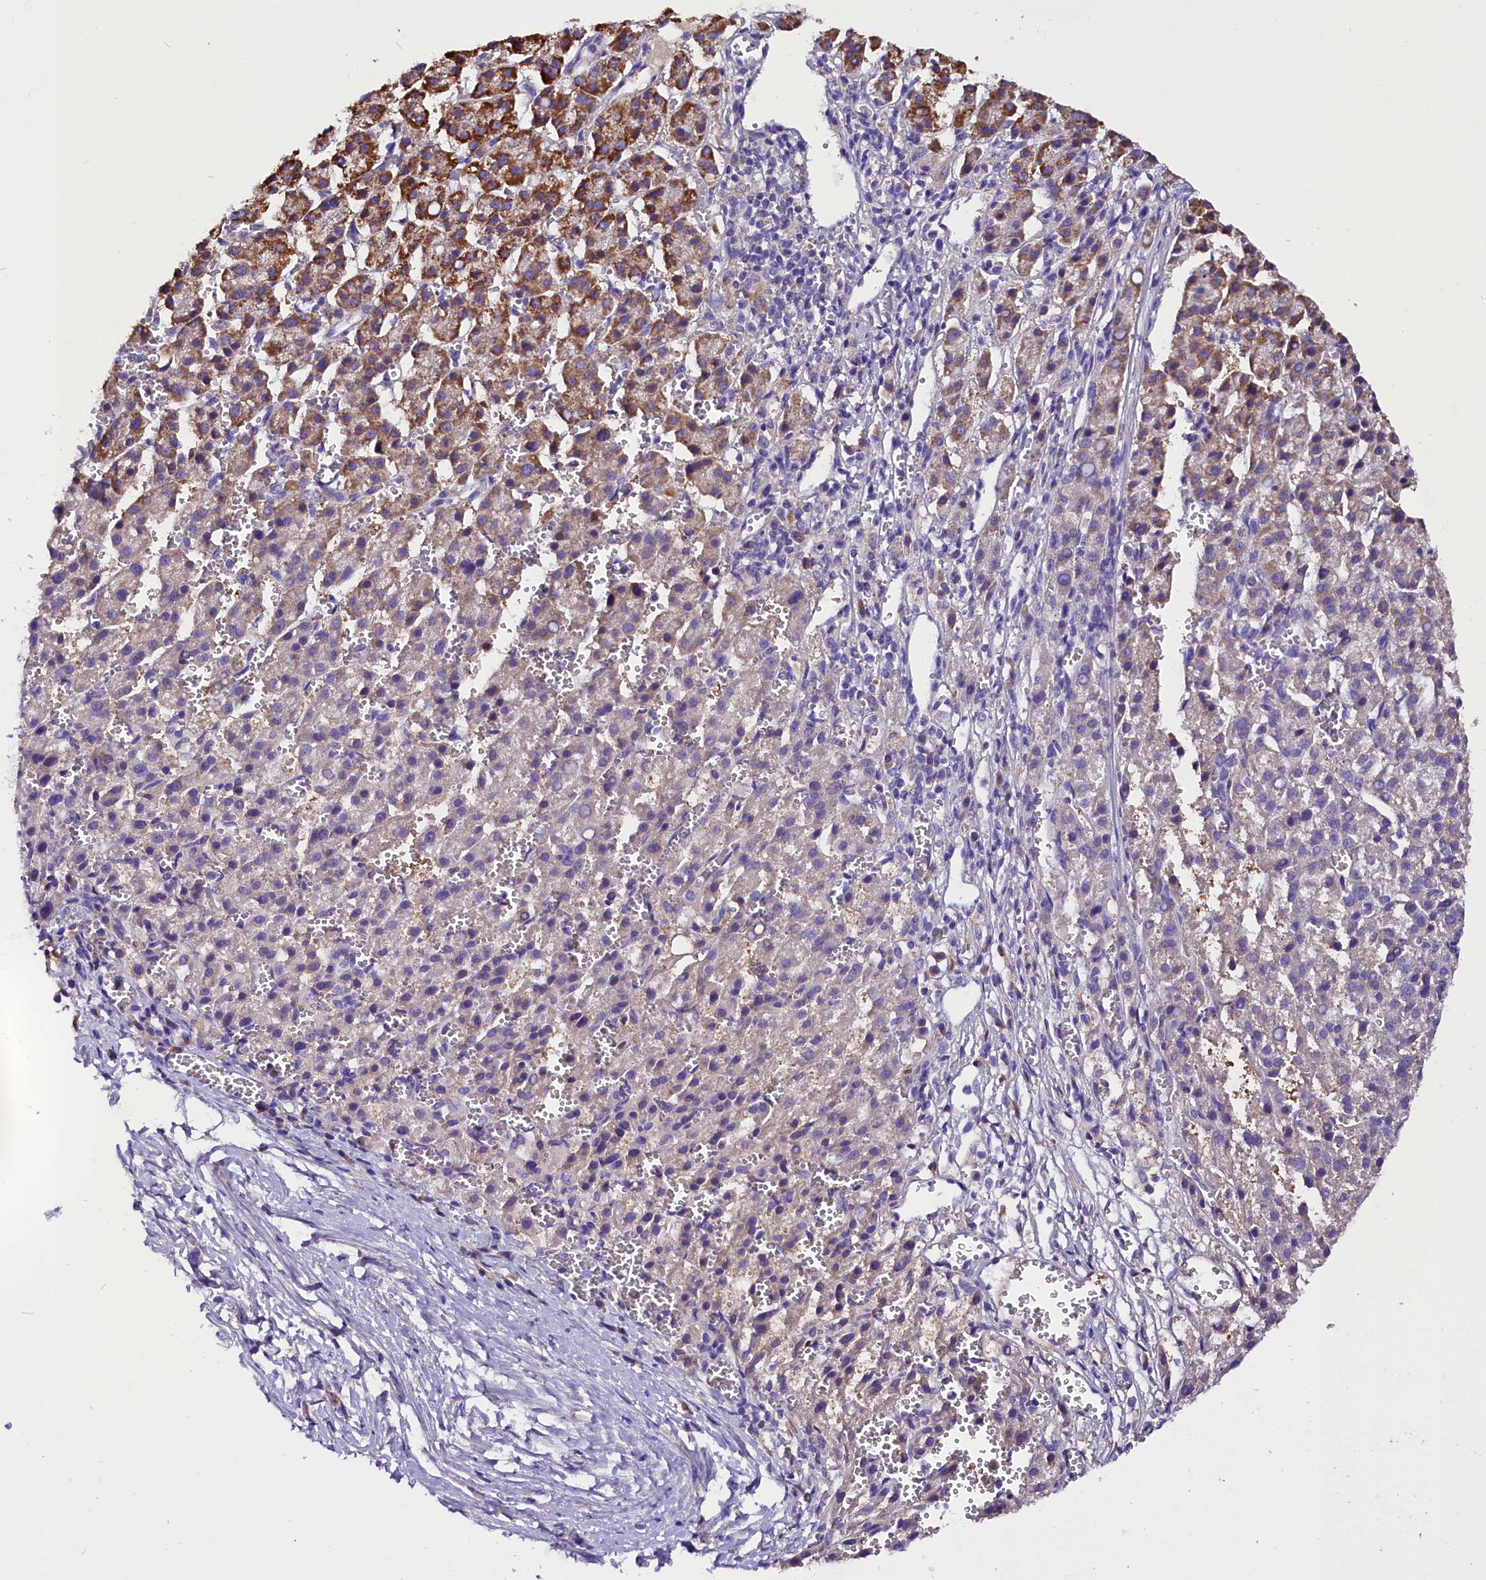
{"staining": {"intensity": "moderate", "quantity": "<25%", "location": "cytoplasmic/membranous"}, "tissue": "liver cancer", "cell_type": "Tumor cells", "image_type": "cancer", "snomed": [{"axis": "morphology", "description": "Carcinoma, Hepatocellular, NOS"}, {"axis": "topography", "description": "Liver"}], "caption": "Immunohistochemistry image of neoplastic tissue: liver hepatocellular carcinoma stained using IHC shows low levels of moderate protein expression localized specifically in the cytoplasmic/membranous of tumor cells, appearing as a cytoplasmic/membranous brown color.", "gene": "SIX5", "patient": {"sex": "female", "age": 58}}